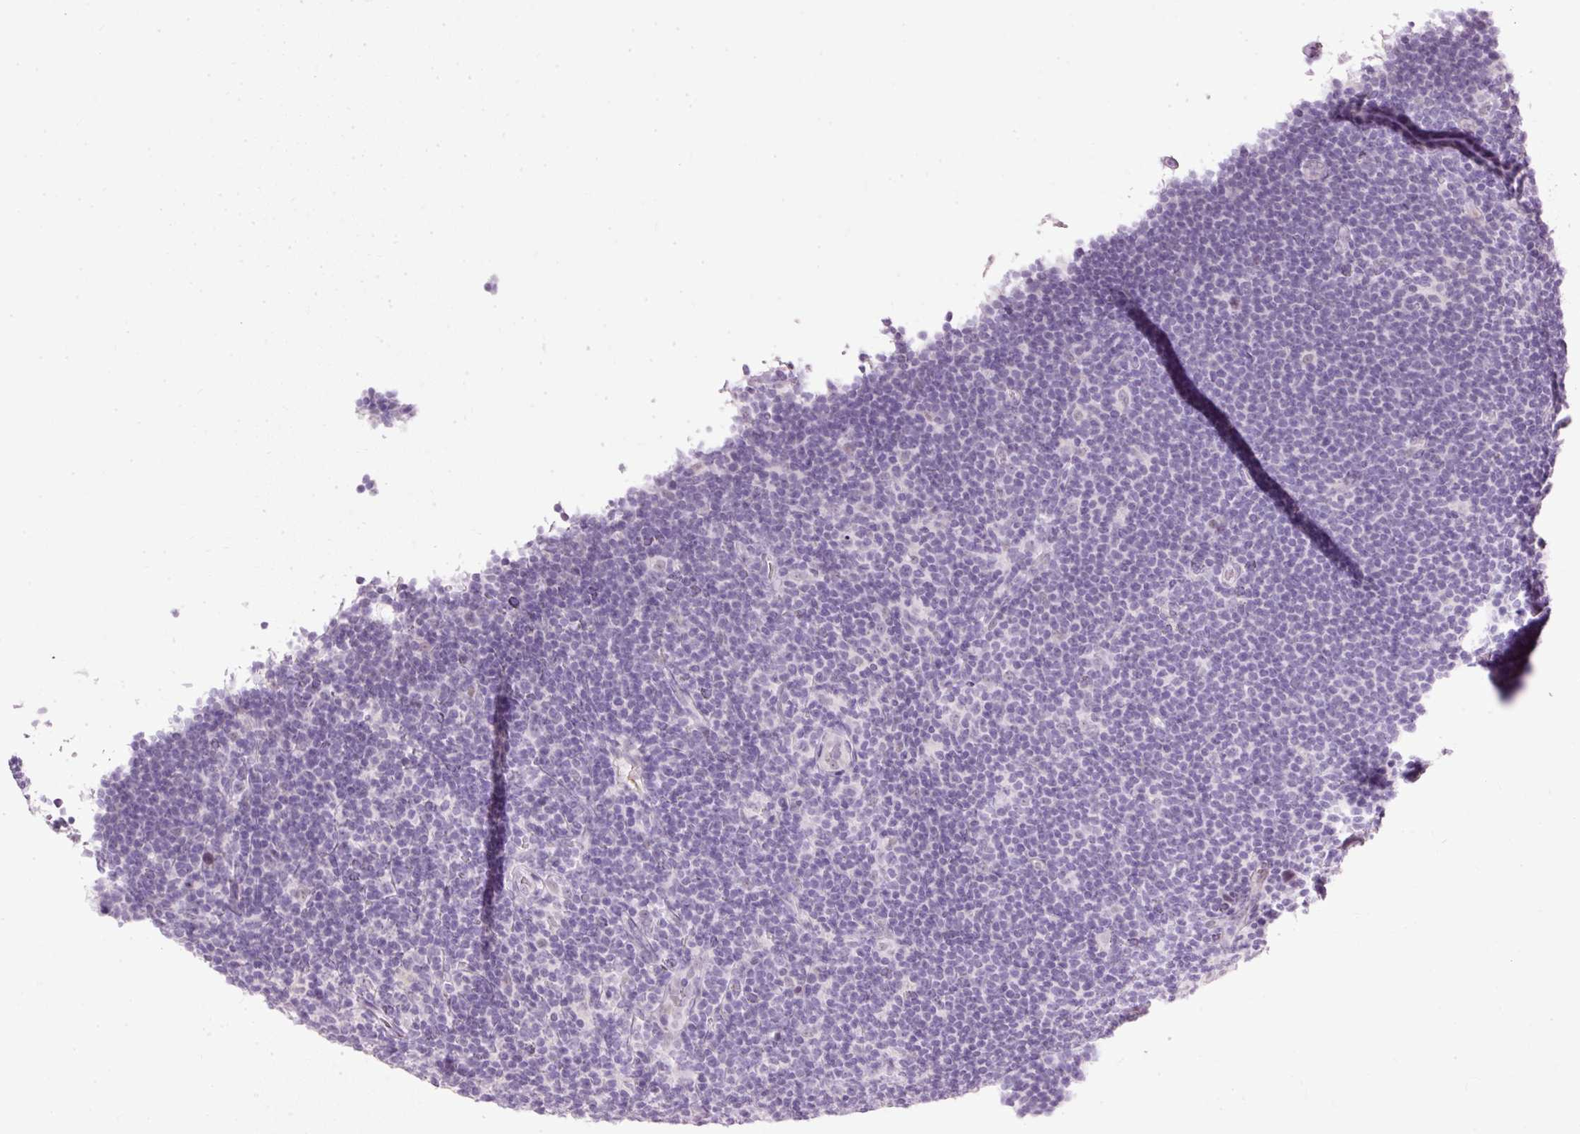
{"staining": {"intensity": "negative", "quantity": "none", "location": "none"}, "tissue": "lymphoma", "cell_type": "Tumor cells", "image_type": "cancer", "snomed": [{"axis": "morphology", "description": "Hodgkin's disease, NOS"}, {"axis": "topography", "description": "Lymph node"}], "caption": "Protein analysis of Hodgkin's disease exhibits no significant positivity in tumor cells.", "gene": "PDE6B", "patient": {"sex": "female", "age": 57}}